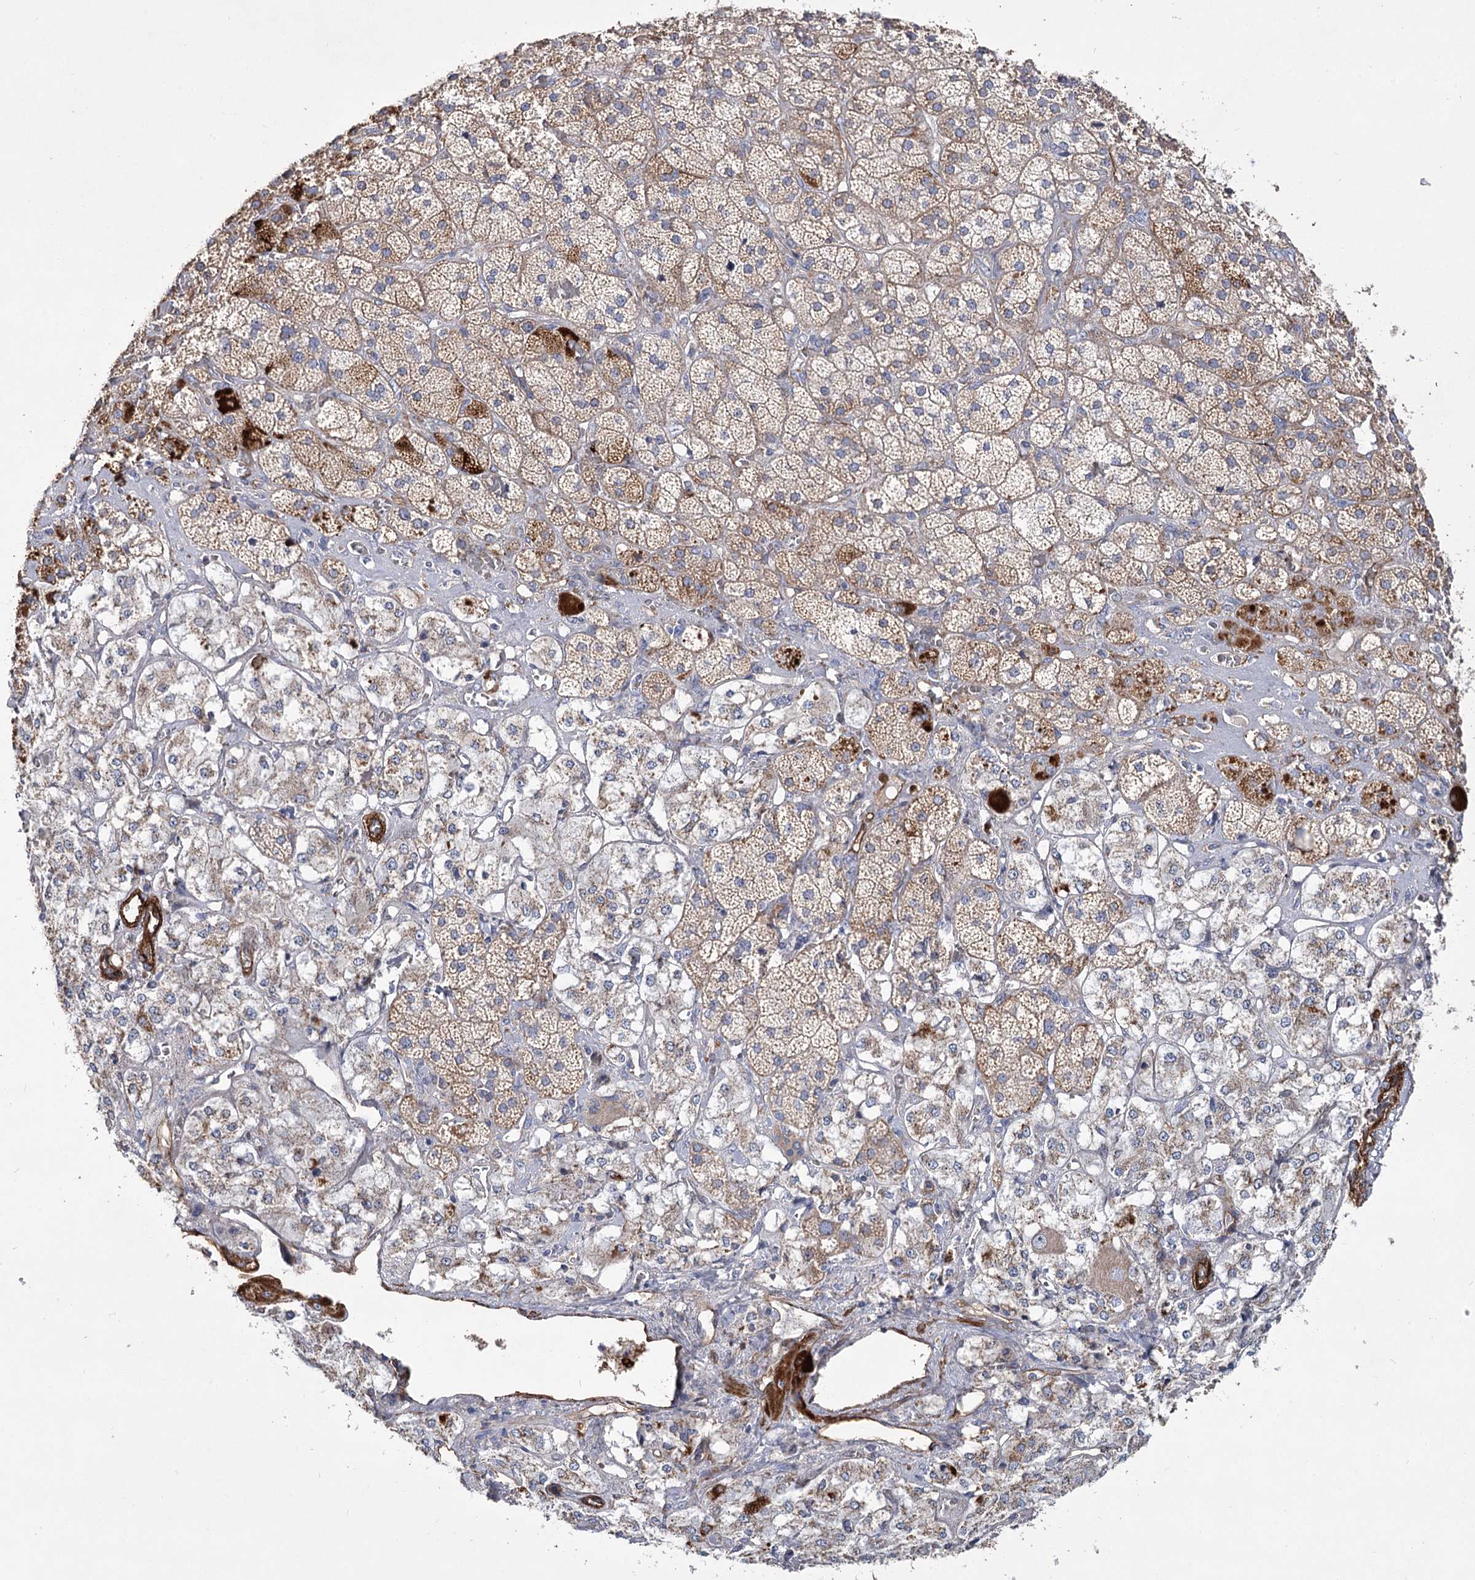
{"staining": {"intensity": "moderate", "quantity": "25%-75%", "location": "cytoplasmic/membranous"}, "tissue": "adrenal gland", "cell_type": "Glandular cells", "image_type": "normal", "snomed": [{"axis": "morphology", "description": "Normal tissue, NOS"}, {"axis": "topography", "description": "Adrenal gland"}], "caption": "Unremarkable adrenal gland was stained to show a protein in brown. There is medium levels of moderate cytoplasmic/membranous expression in approximately 25%-75% of glandular cells. (DAB (3,3'-diaminobenzidine) IHC, brown staining for protein, blue staining for nuclei).", "gene": "TMEM164", "patient": {"sex": "male", "age": 57}}